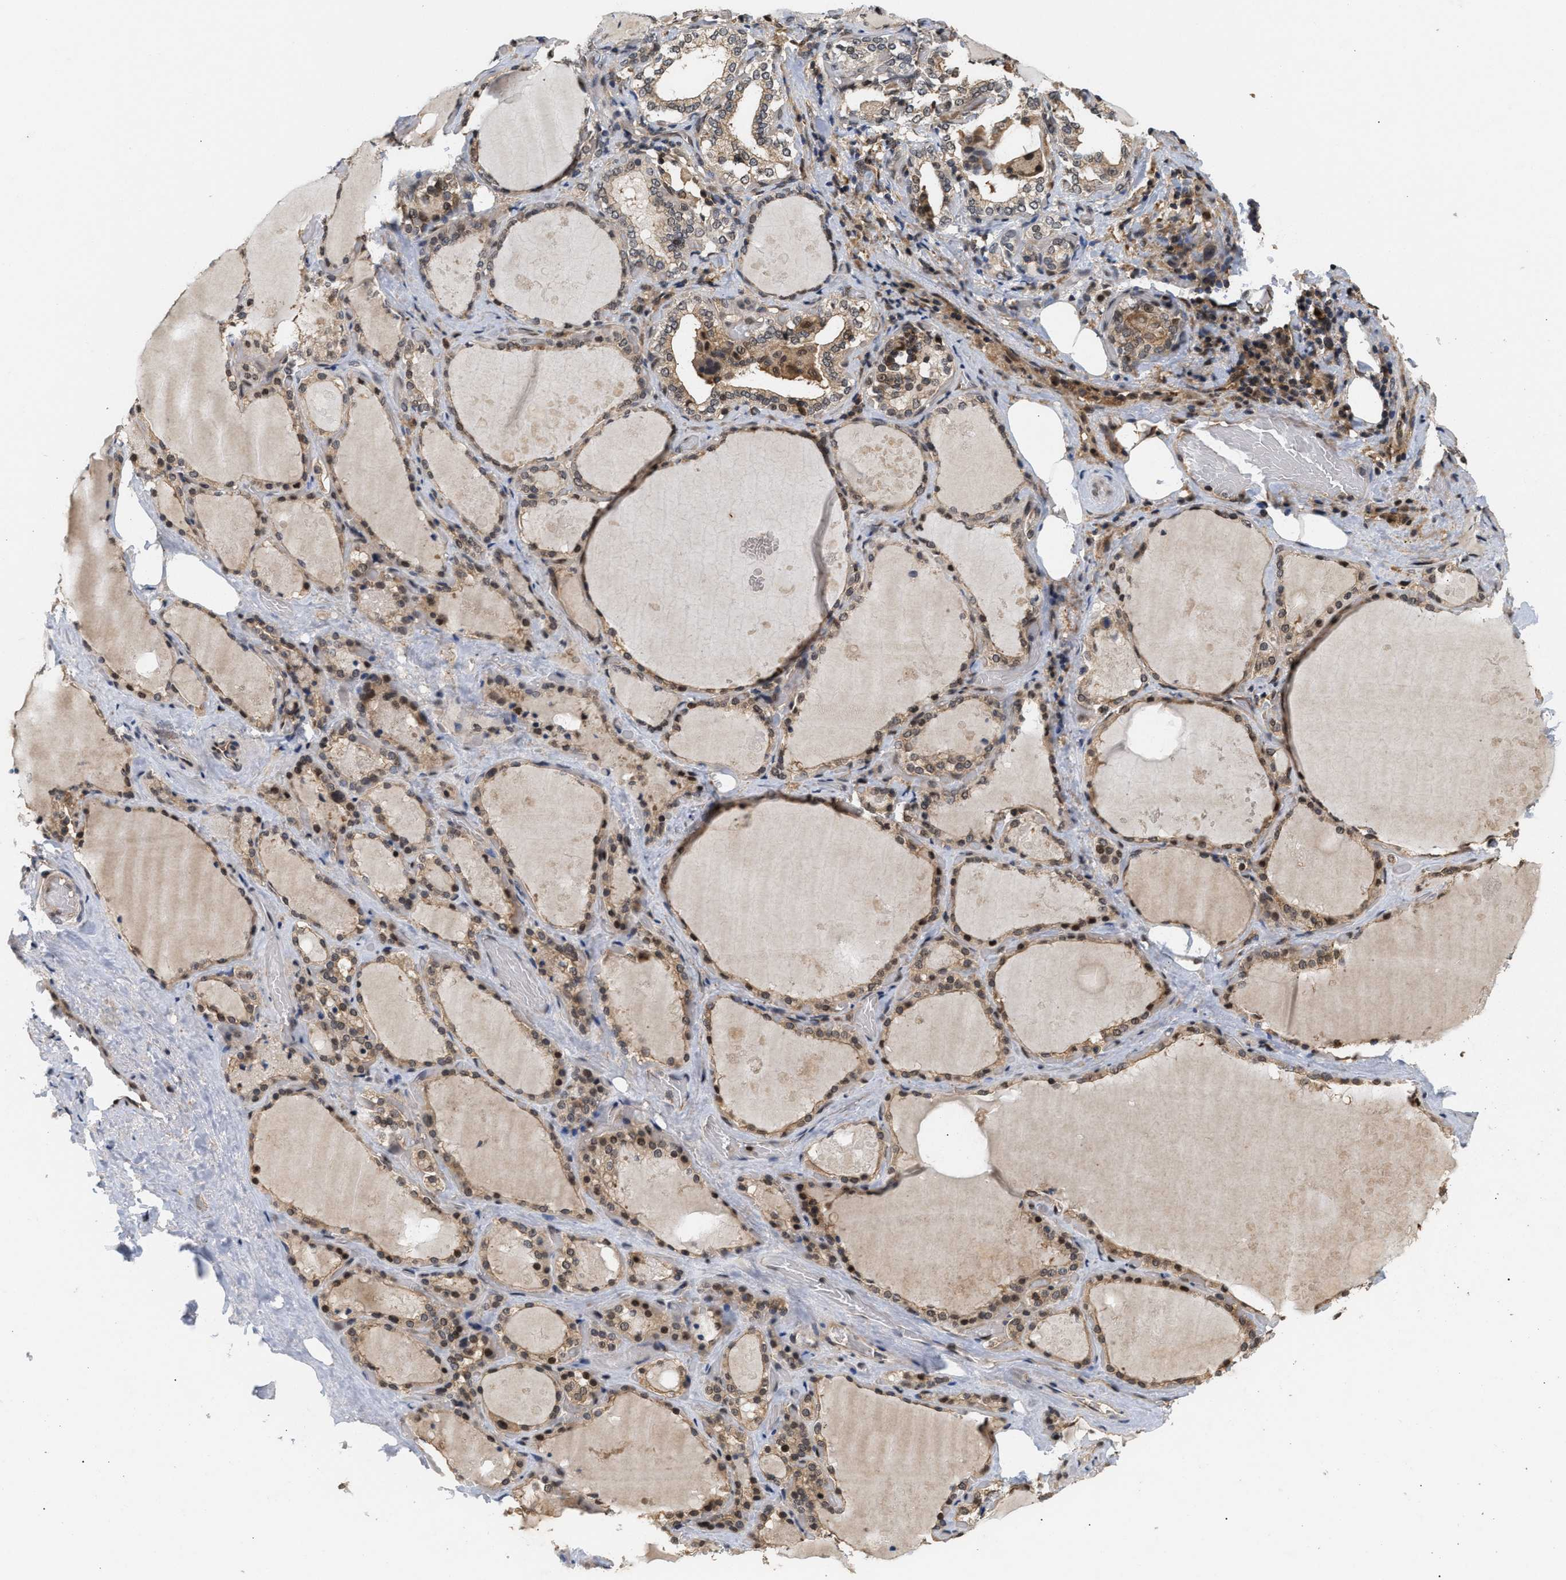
{"staining": {"intensity": "moderate", "quantity": ">75%", "location": "cytoplasmic/membranous,nuclear"}, "tissue": "thyroid gland", "cell_type": "Glandular cells", "image_type": "normal", "snomed": [{"axis": "morphology", "description": "Normal tissue, NOS"}, {"axis": "topography", "description": "Thyroid gland"}], "caption": "Brown immunohistochemical staining in normal human thyroid gland shows moderate cytoplasmic/membranous,nuclear expression in about >75% of glandular cells. The staining is performed using DAB brown chromogen to label protein expression. The nuclei are counter-stained blue using hematoxylin.", "gene": "ABHD5", "patient": {"sex": "male", "age": 61}}